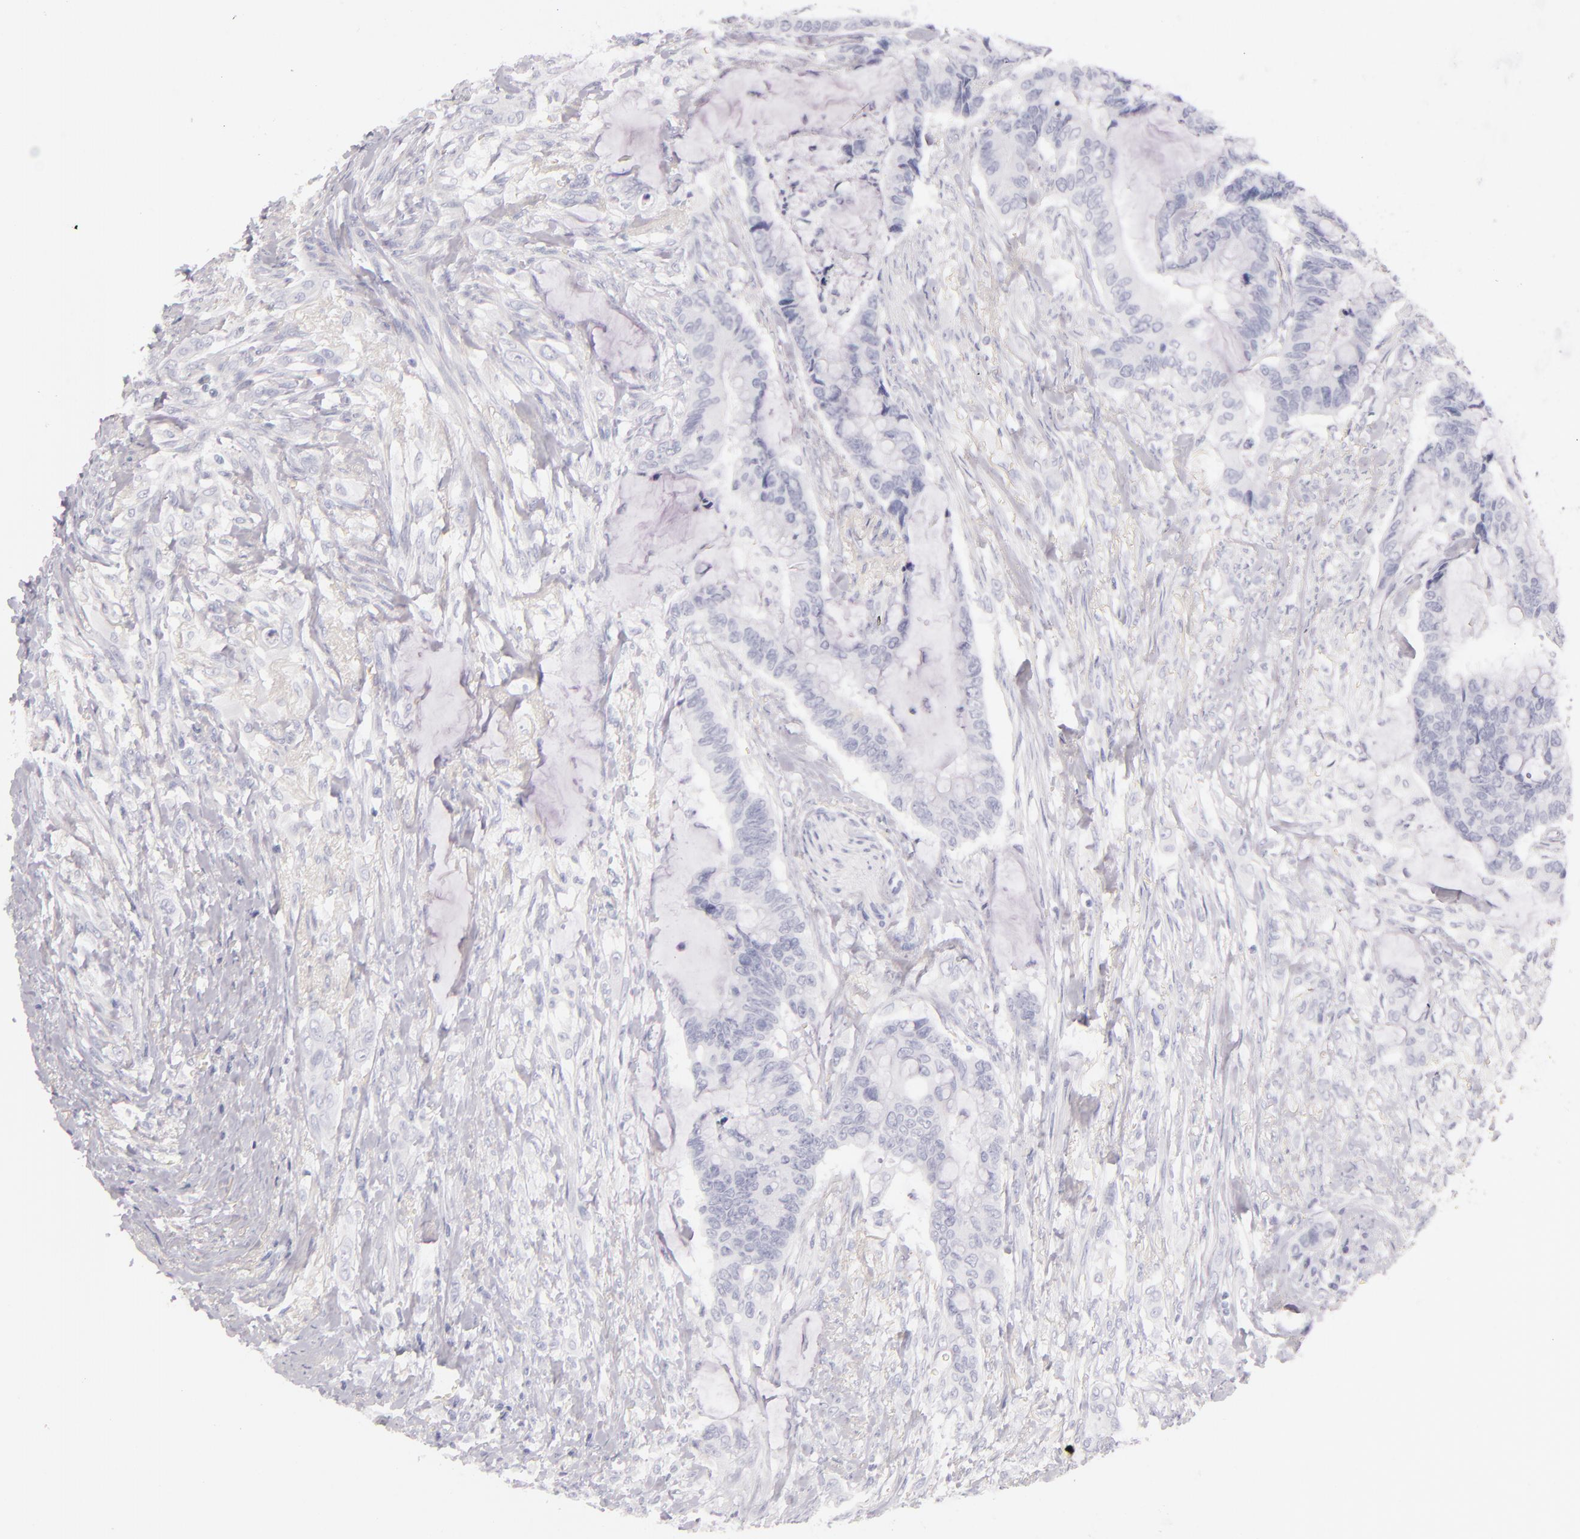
{"staining": {"intensity": "negative", "quantity": "none", "location": "none"}, "tissue": "colorectal cancer", "cell_type": "Tumor cells", "image_type": "cancer", "snomed": [{"axis": "morphology", "description": "Adenocarcinoma, NOS"}, {"axis": "topography", "description": "Rectum"}], "caption": "The IHC histopathology image has no significant expression in tumor cells of colorectal cancer (adenocarcinoma) tissue.", "gene": "FABP1", "patient": {"sex": "female", "age": 59}}